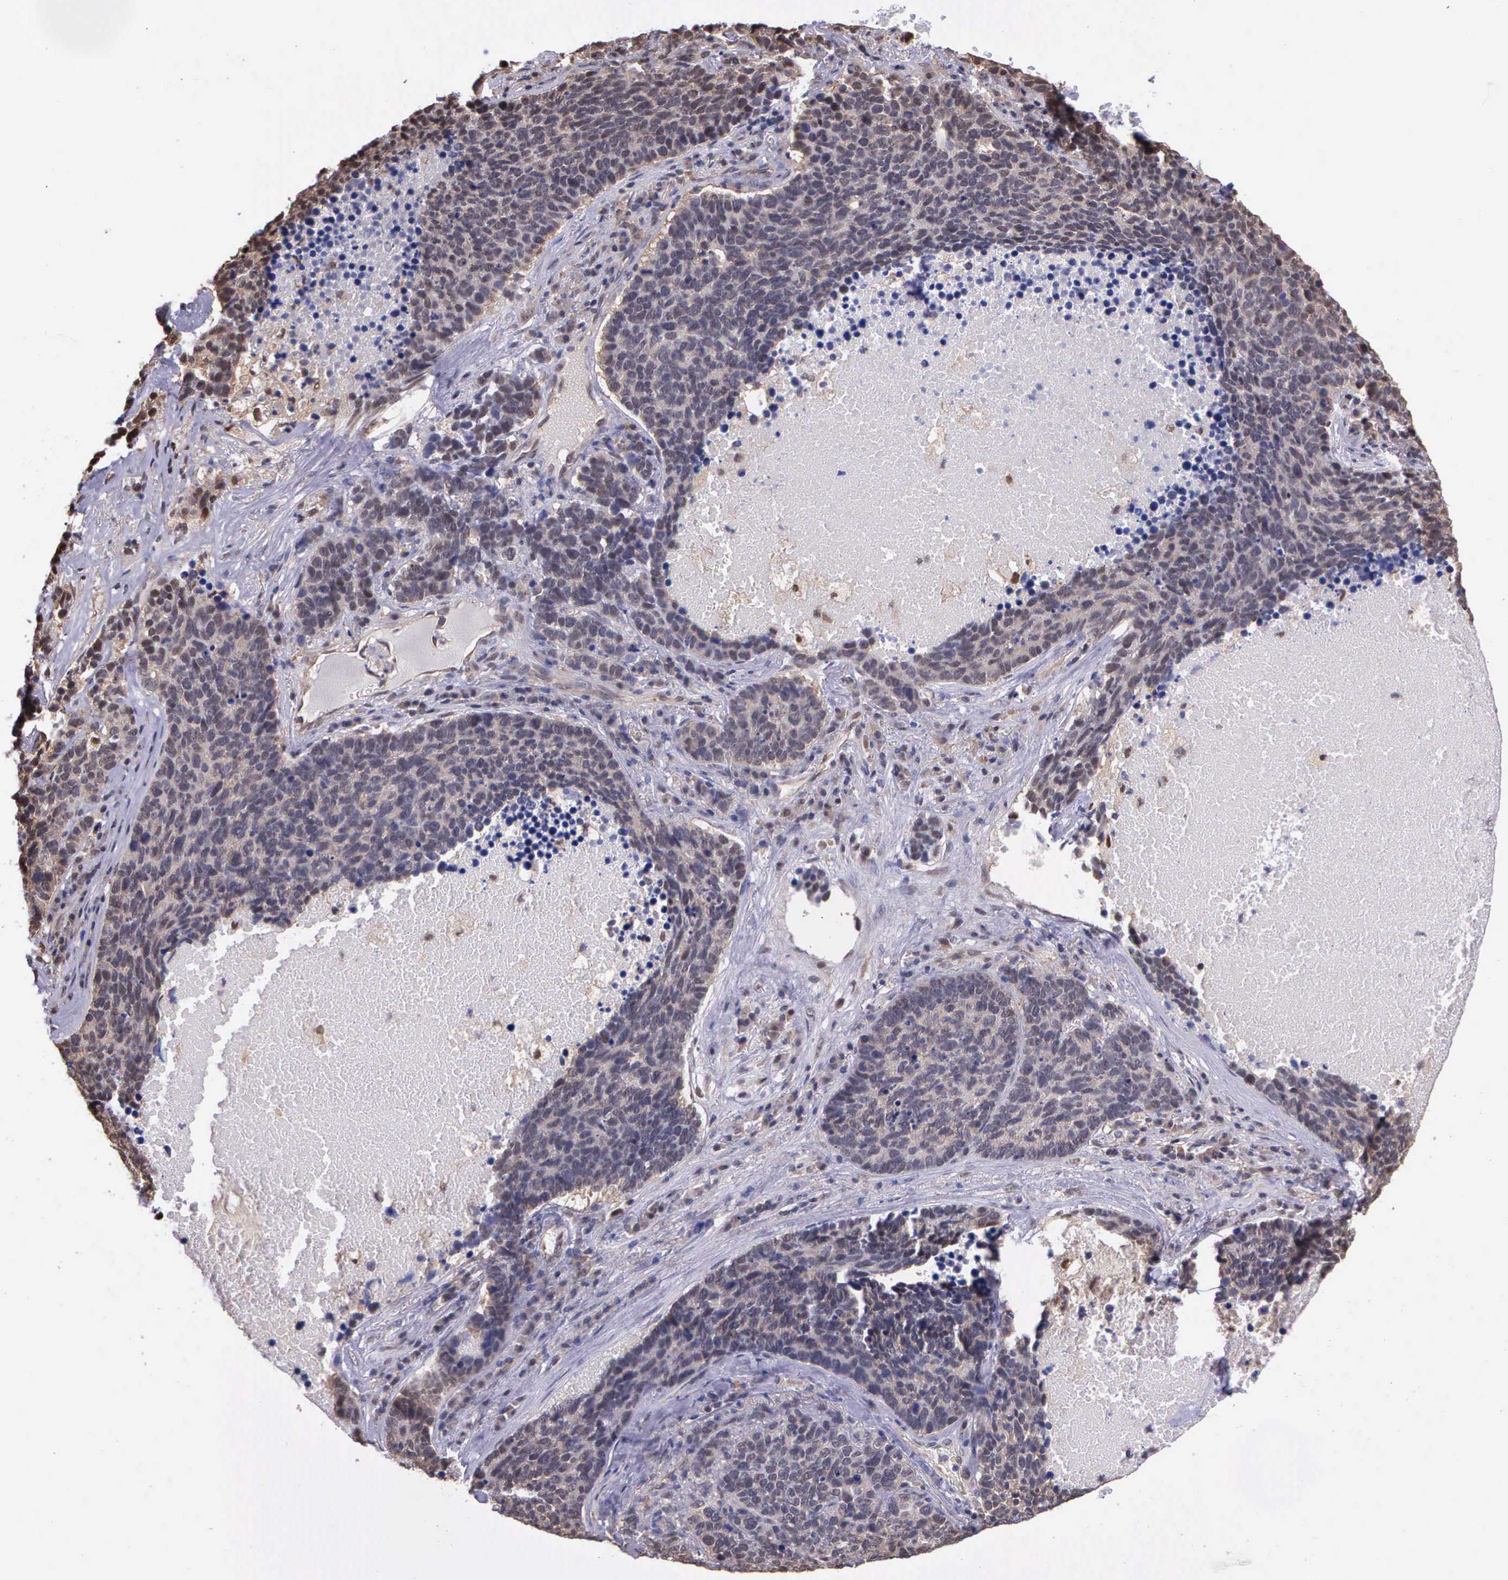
{"staining": {"intensity": "weak", "quantity": "25%-75%", "location": "cytoplasmic/membranous"}, "tissue": "lung cancer", "cell_type": "Tumor cells", "image_type": "cancer", "snomed": [{"axis": "morphology", "description": "Neoplasm, malignant, NOS"}, {"axis": "topography", "description": "Lung"}], "caption": "Immunohistochemical staining of lung malignant neoplasm exhibits weak cytoplasmic/membranous protein positivity in approximately 25%-75% of tumor cells.", "gene": "PSMC1", "patient": {"sex": "female", "age": 75}}